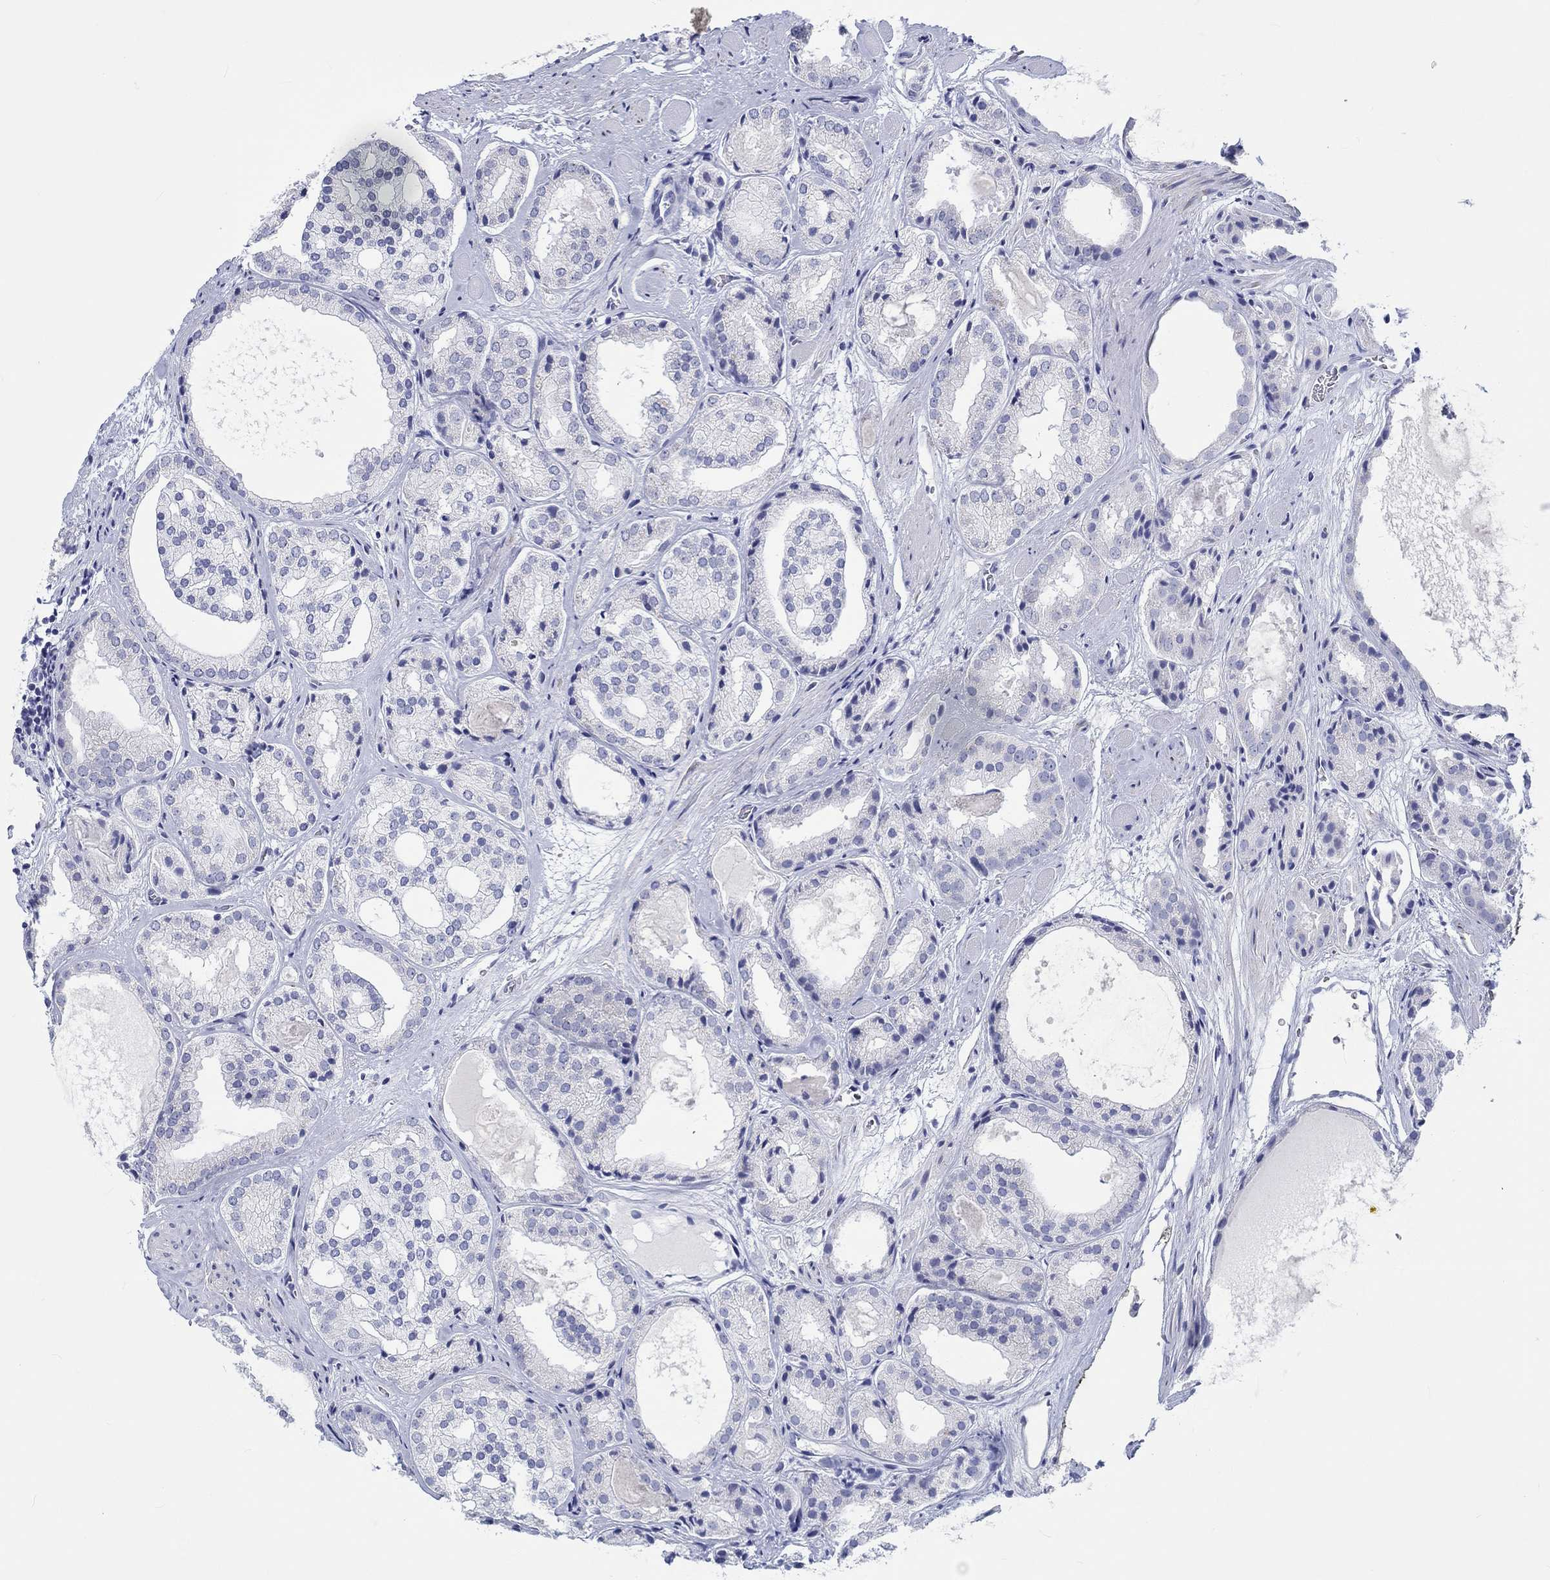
{"staining": {"intensity": "negative", "quantity": "none", "location": "none"}, "tissue": "prostate cancer", "cell_type": "Tumor cells", "image_type": "cancer", "snomed": [{"axis": "morphology", "description": "Adenocarcinoma, Low grade"}, {"axis": "topography", "description": "Prostate"}], "caption": "There is no significant expression in tumor cells of prostate cancer.", "gene": "H1-1", "patient": {"sex": "male", "age": 69}}